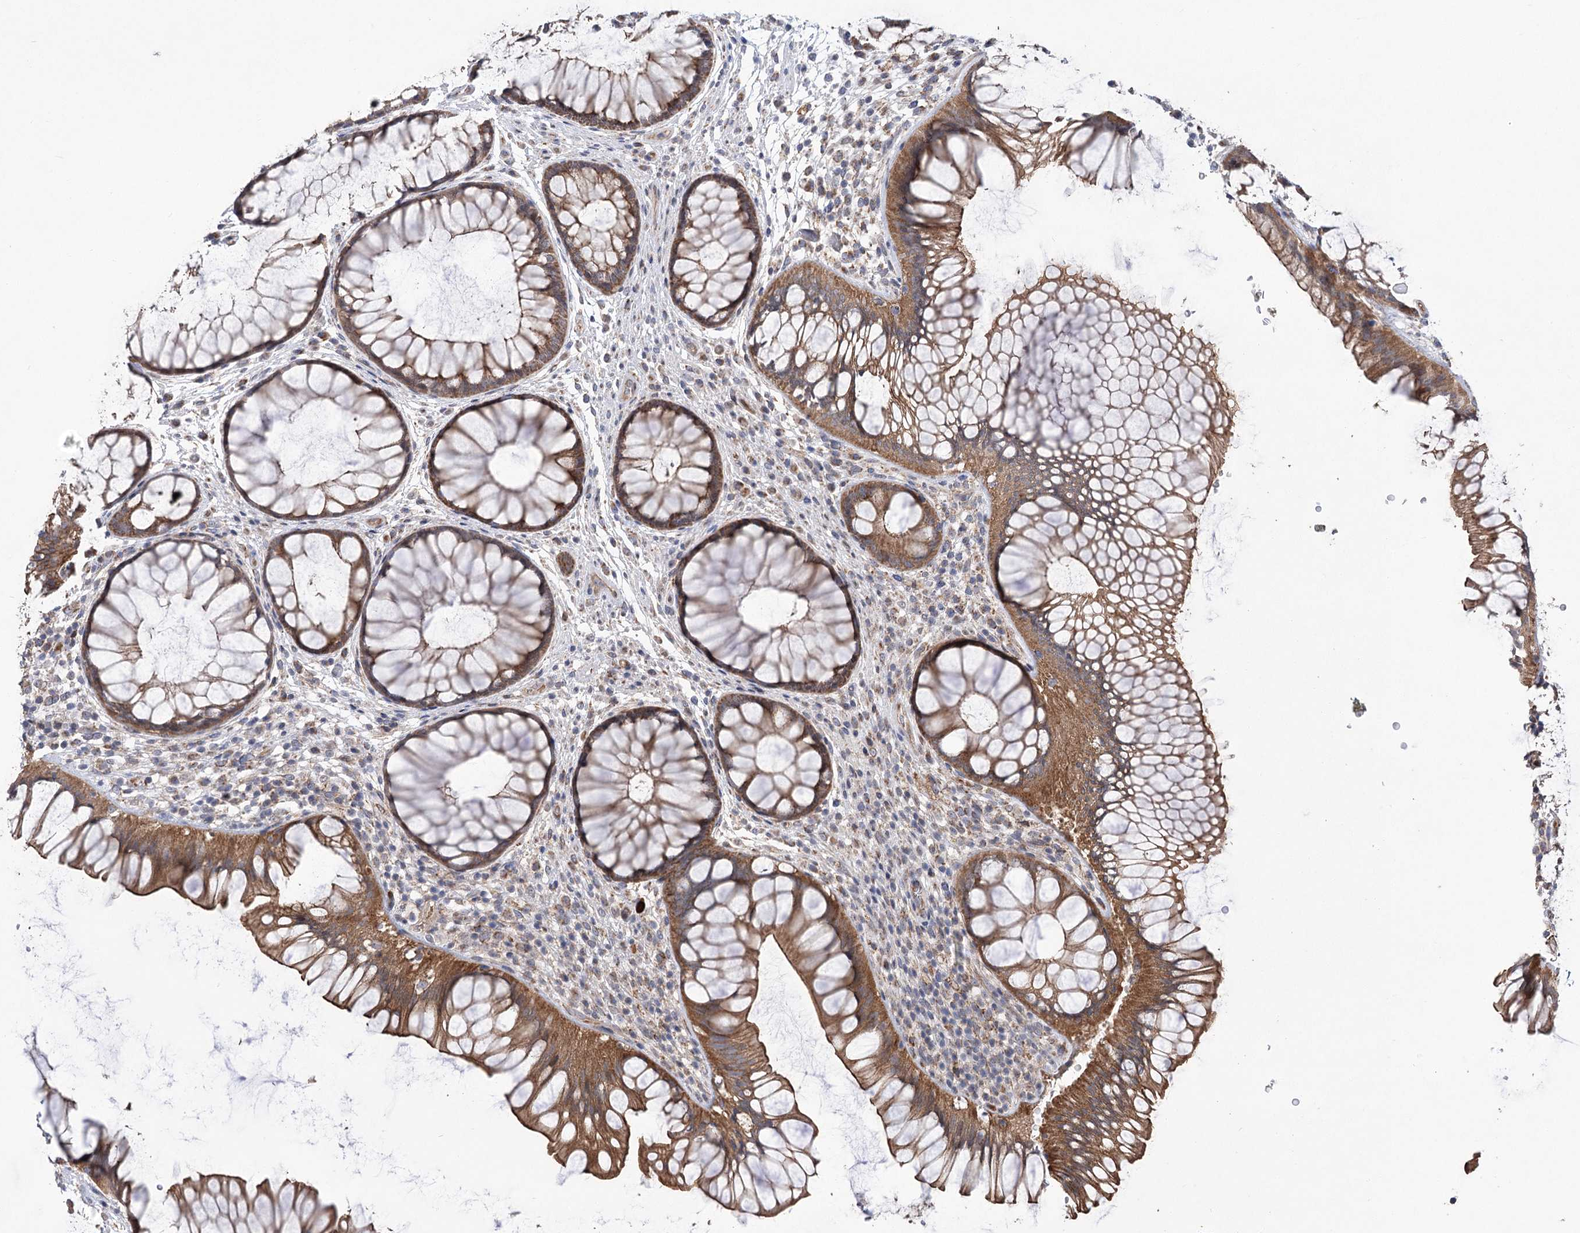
{"staining": {"intensity": "strong", "quantity": ">75%", "location": "cytoplasmic/membranous"}, "tissue": "rectum", "cell_type": "Glandular cells", "image_type": "normal", "snomed": [{"axis": "morphology", "description": "Normal tissue, NOS"}, {"axis": "topography", "description": "Rectum"}], "caption": "A brown stain labels strong cytoplasmic/membranous staining of a protein in glandular cells of normal rectum. (brown staining indicates protein expression, while blue staining denotes nuclei).", "gene": "ECHDC3", "patient": {"sex": "male", "age": 51}}